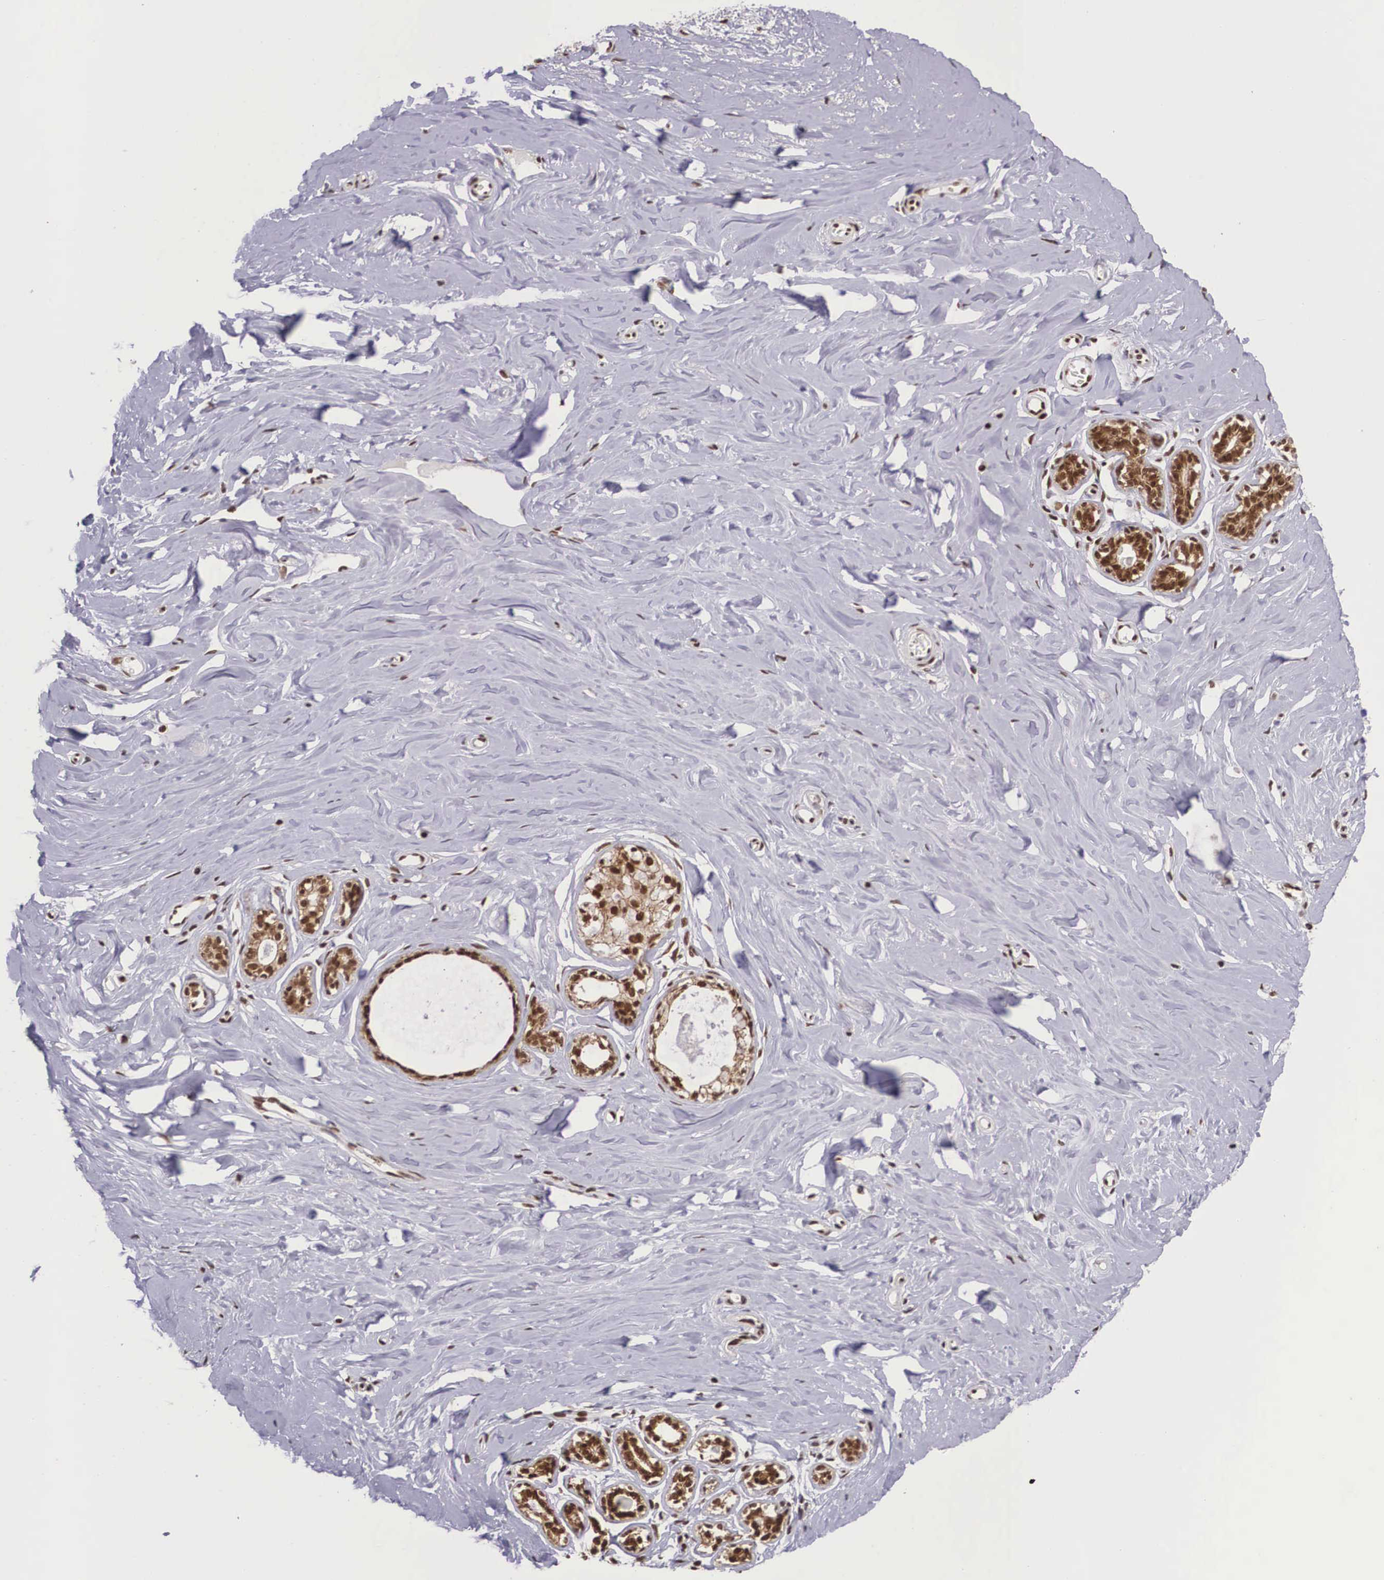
{"staining": {"intensity": "moderate", "quantity": ">75%", "location": "nuclear"}, "tissue": "breast", "cell_type": "Adipocytes", "image_type": "normal", "snomed": [{"axis": "morphology", "description": "Normal tissue, NOS"}, {"axis": "topography", "description": "Breast"}], "caption": "Adipocytes reveal moderate nuclear staining in approximately >75% of cells in unremarkable breast. (DAB (3,3'-diaminobenzidine) IHC, brown staining for protein, blue staining for nuclei).", "gene": "POLR2F", "patient": {"sex": "female", "age": 45}}